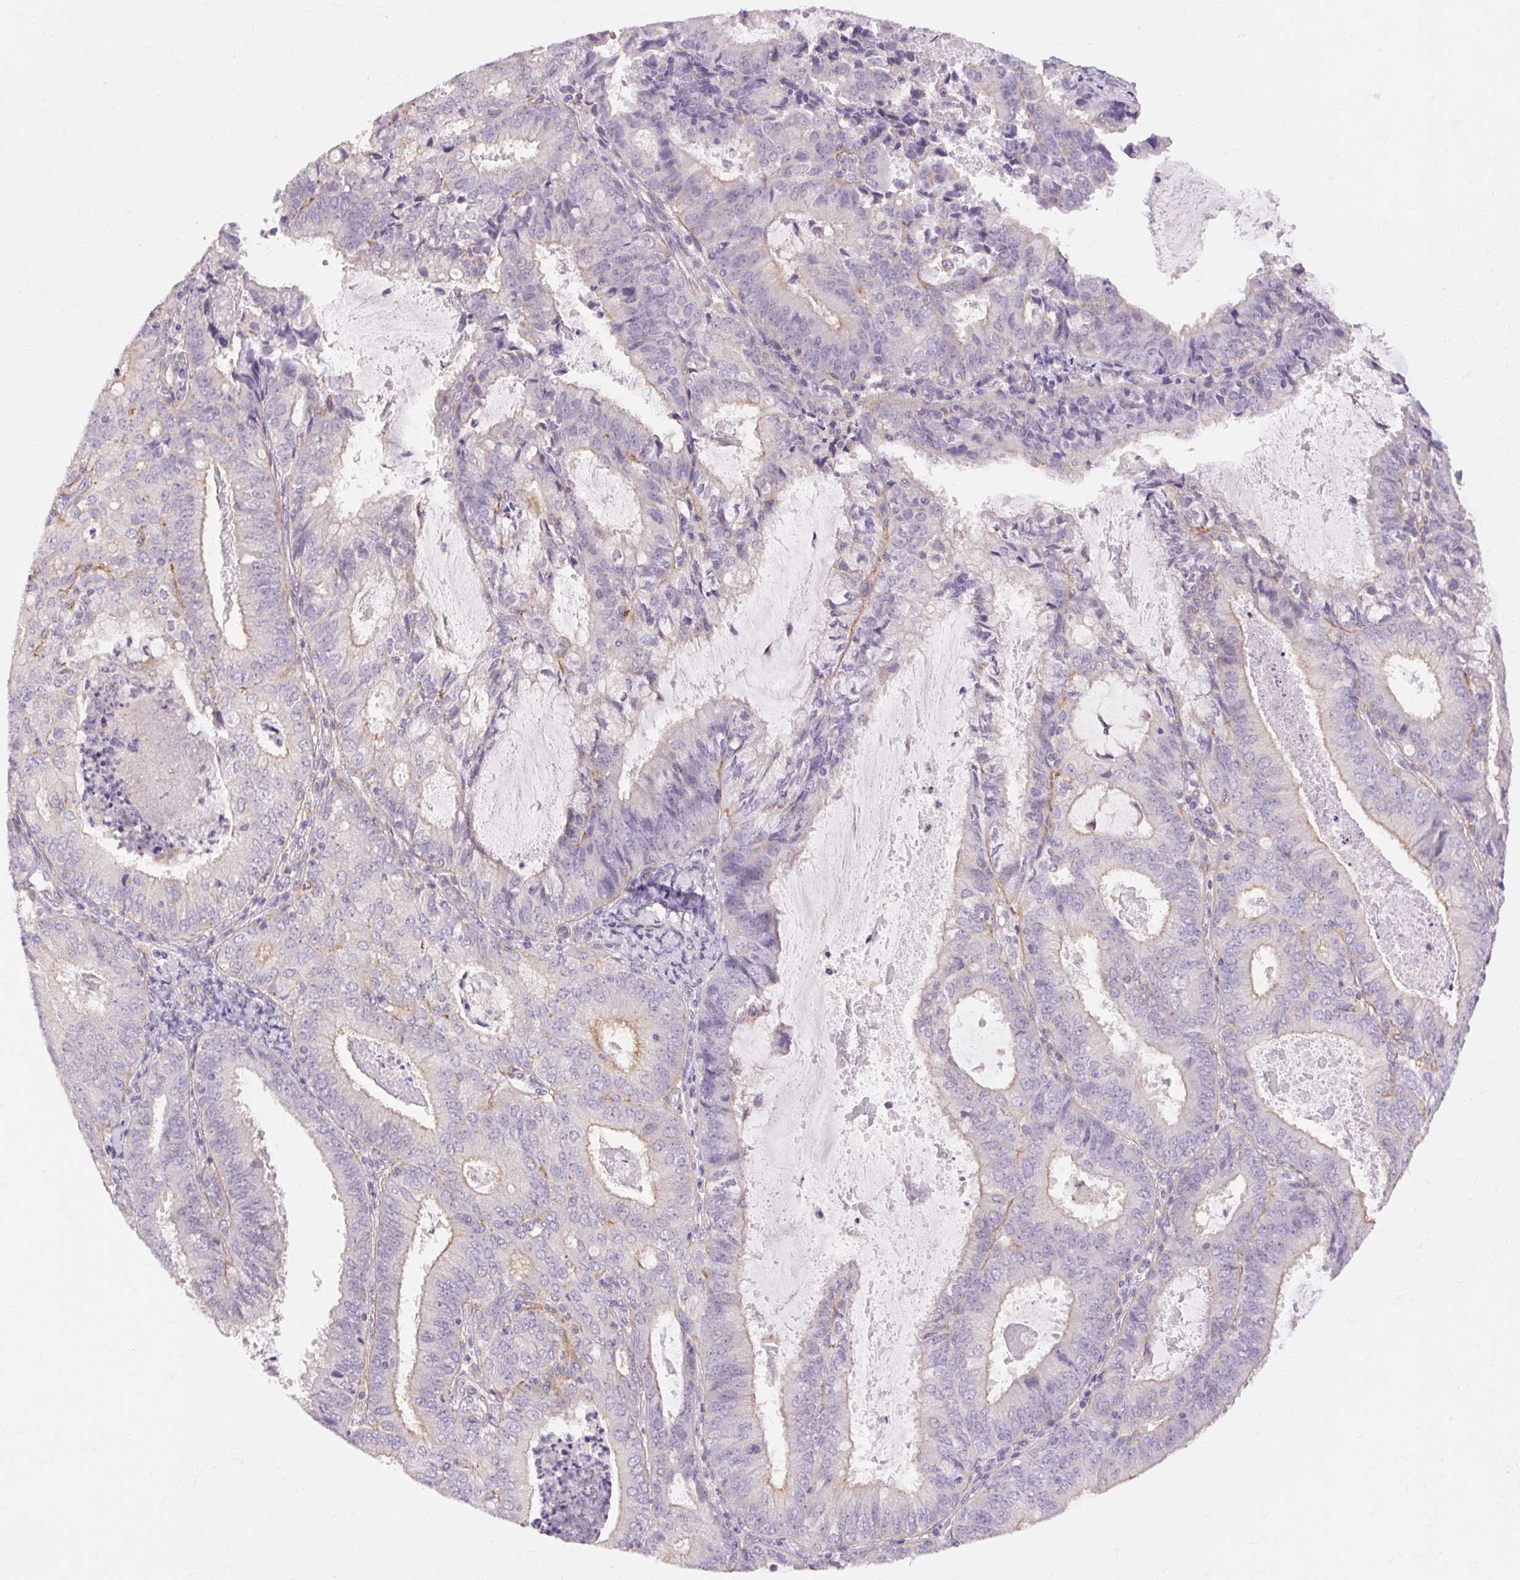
{"staining": {"intensity": "weak", "quantity": "<25%", "location": "cytoplasmic/membranous"}, "tissue": "endometrial cancer", "cell_type": "Tumor cells", "image_type": "cancer", "snomed": [{"axis": "morphology", "description": "Adenocarcinoma, NOS"}, {"axis": "topography", "description": "Endometrium"}], "caption": "Tumor cells show no significant protein expression in endometrial cancer.", "gene": "TM6SF1", "patient": {"sex": "female", "age": 57}}